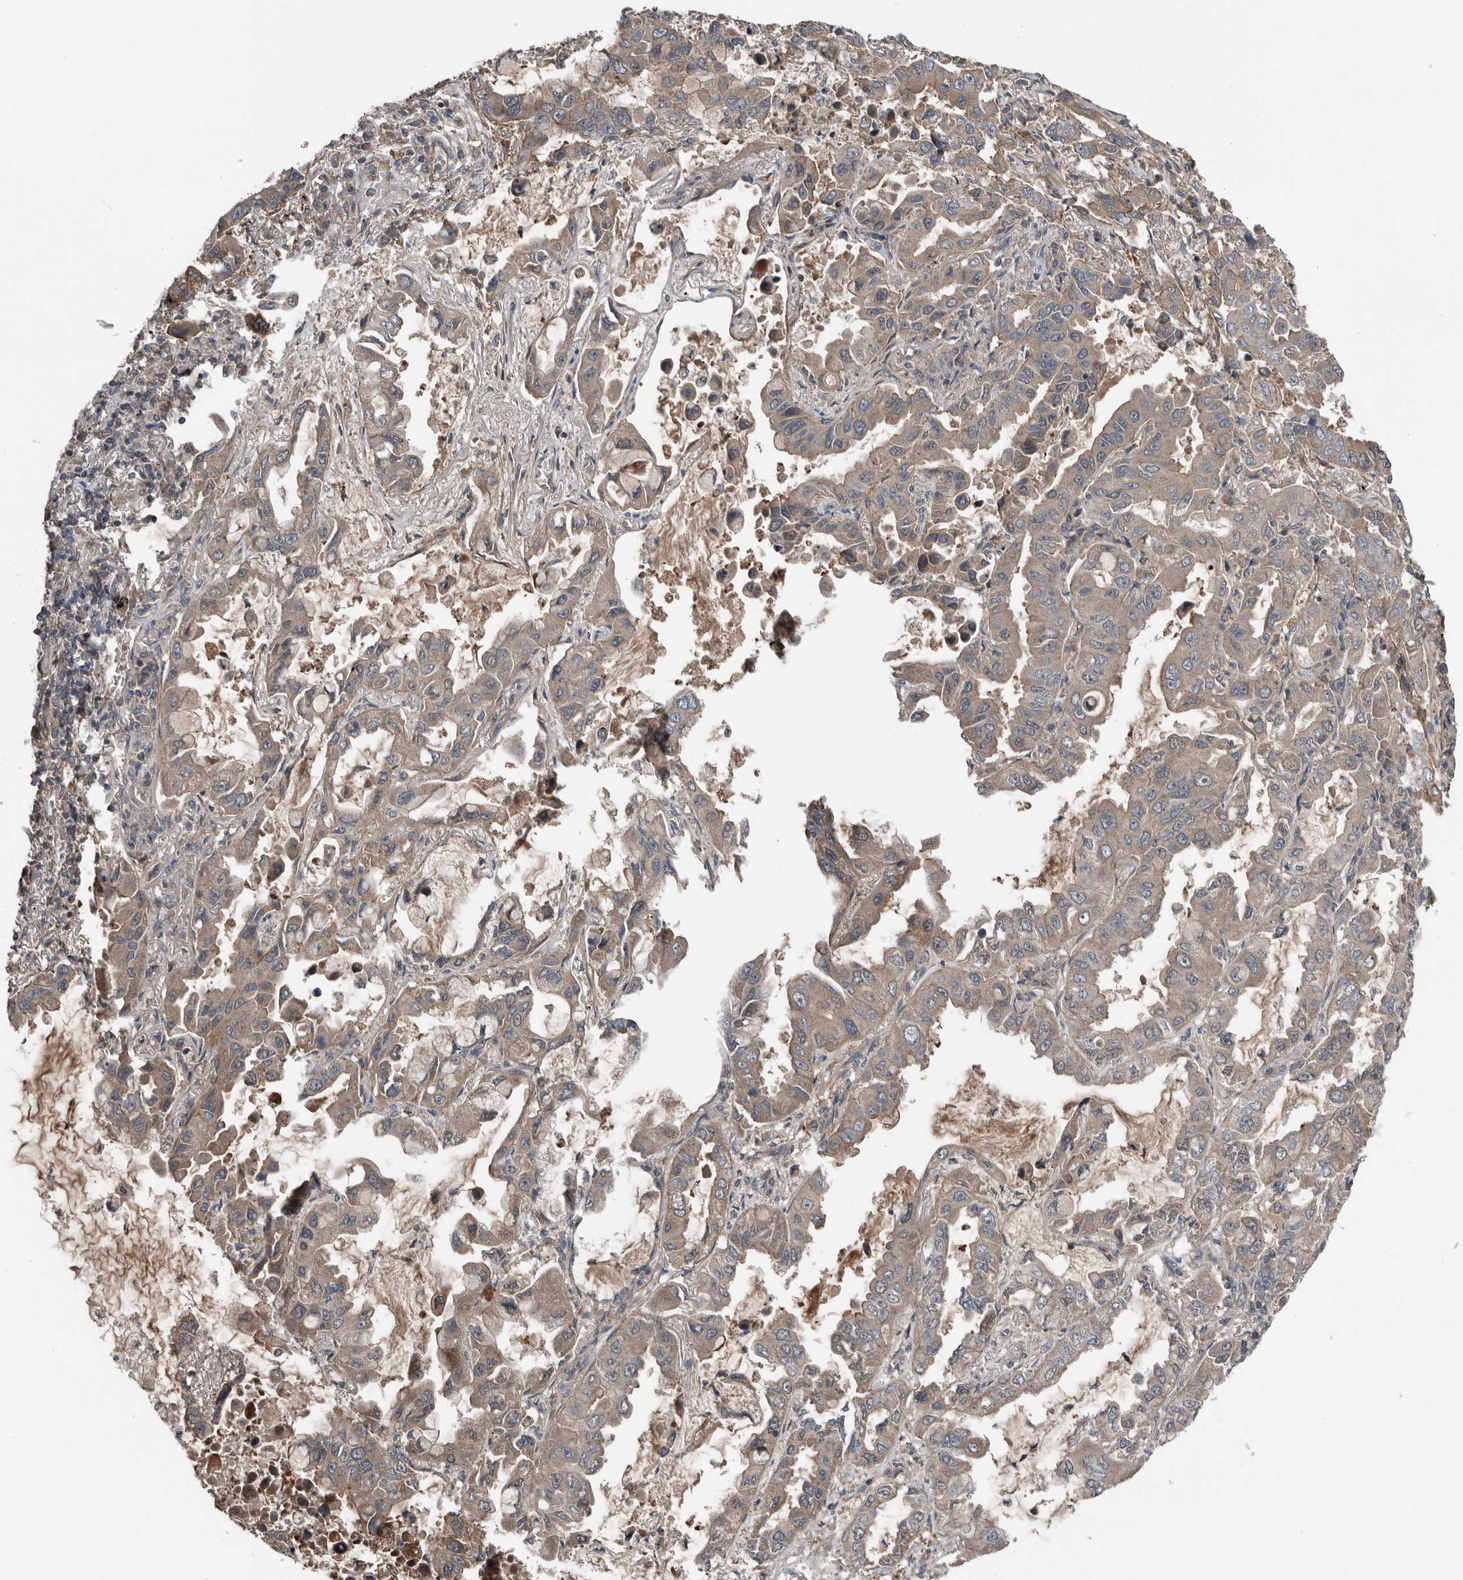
{"staining": {"intensity": "moderate", "quantity": ">75%", "location": "cytoplasmic/membranous"}, "tissue": "lung cancer", "cell_type": "Tumor cells", "image_type": "cancer", "snomed": [{"axis": "morphology", "description": "Adenocarcinoma, NOS"}, {"axis": "topography", "description": "Lung"}], "caption": "Lung cancer stained with a protein marker demonstrates moderate staining in tumor cells.", "gene": "DNAJB4", "patient": {"sex": "male", "age": 64}}